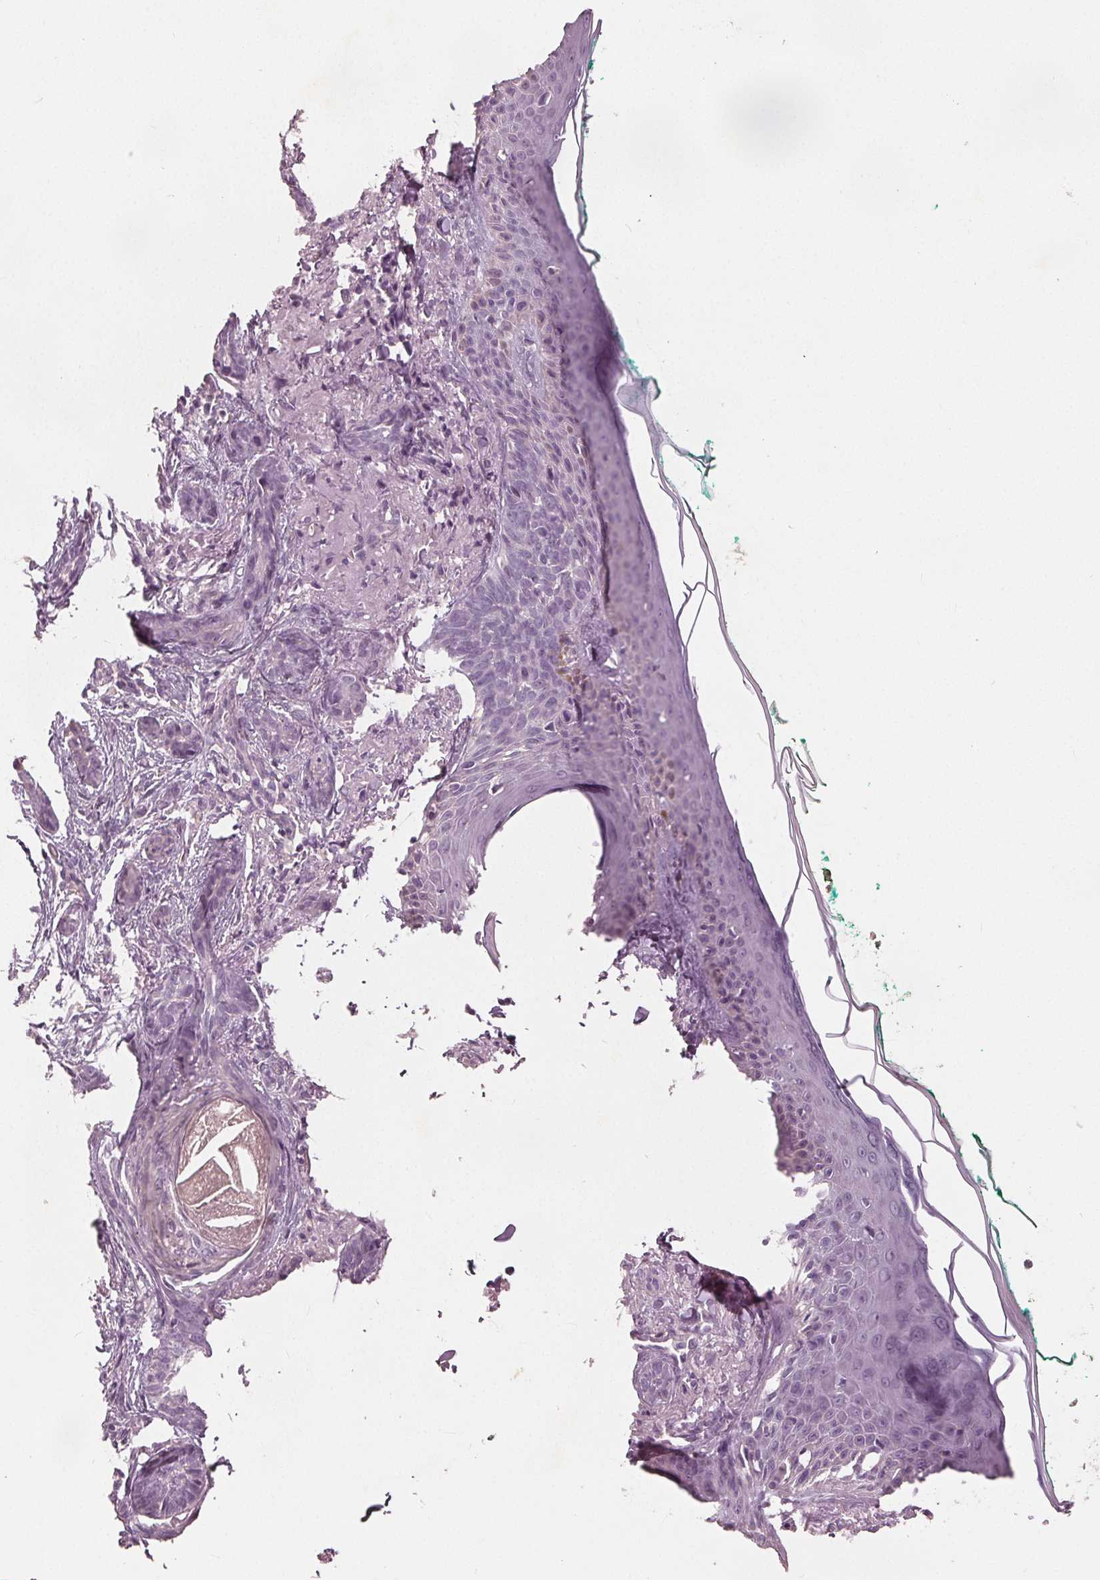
{"staining": {"intensity": "negative", "quantity": "none", "location": "none"}, "tissue": "skin cancer", "cell_type": "Tumor cells", "image_type": "cancer", "snomed": [{"axis": "morphology", "description": "Basal cell carcinoma"}, {"axis": "topography", "description": "Skin"}], "caption": "This is an immunohistochemistry image of human skin cancer. There is no staining in tumor cells.", "gene": "TKFC", "patient": {"sex": "female", "age": 78}}